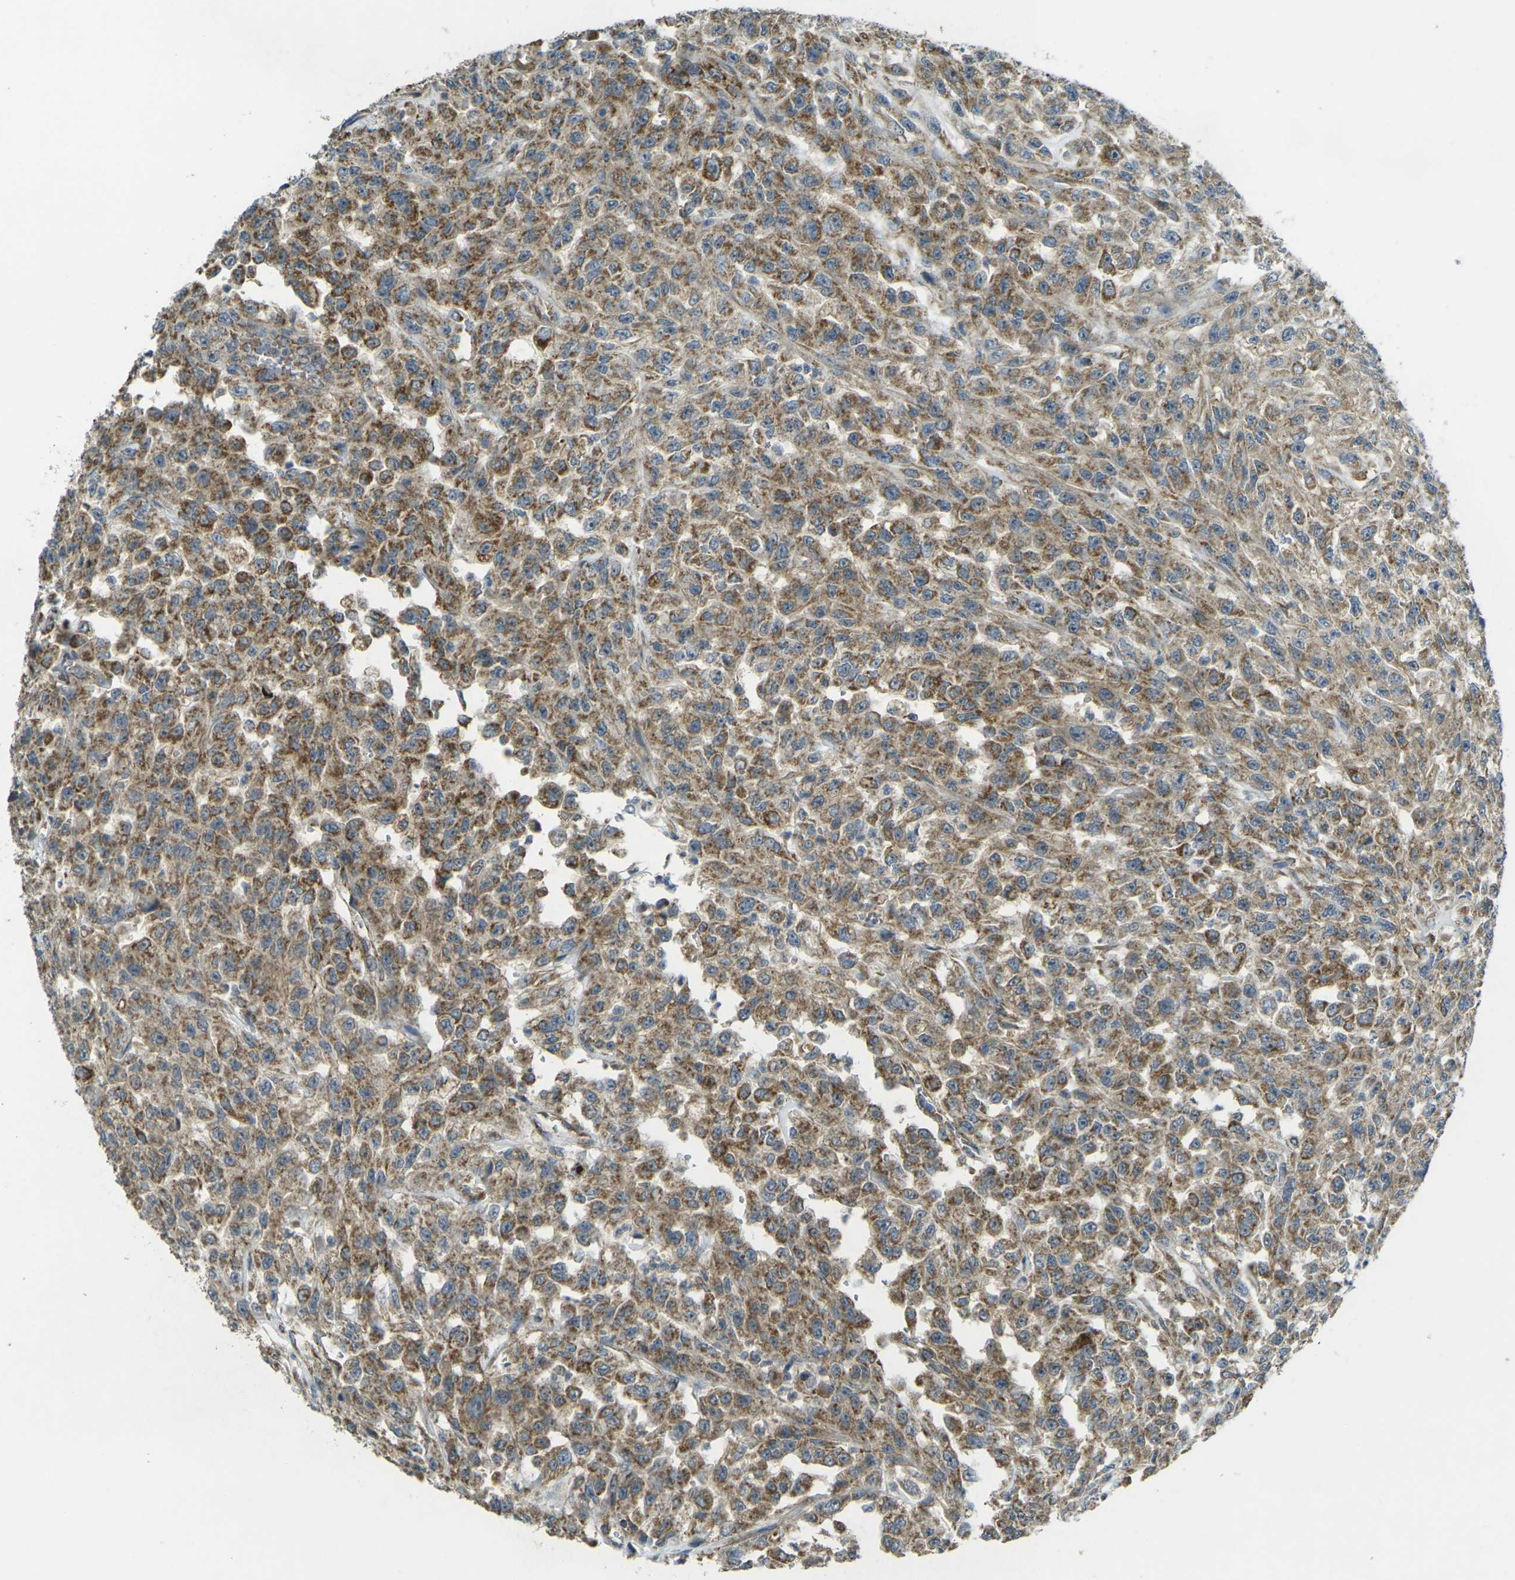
{"staining": {"intensity": "moderate", "quantity": ">75%", "location": "cytoplasmic/membranous"}, "tissue": "urothelial cancer", "cell_type": "Tumor cells", "image_type": "cancer", "snomed": [{"axis": "morphology", "description": "Urothelial carcinoma, High grade"}, {"axis": "topography", "description": "Urinary bladder"}], "caption": "Approximately >75% of tumor cells in urothelial carcinoma (high-grade) show moderate cytoplasmic/membranous protein expression as visualized by brown immunohistochemical staining.", "gene": "IGF1R", "patient": {"sex": "male", "age": 46}}